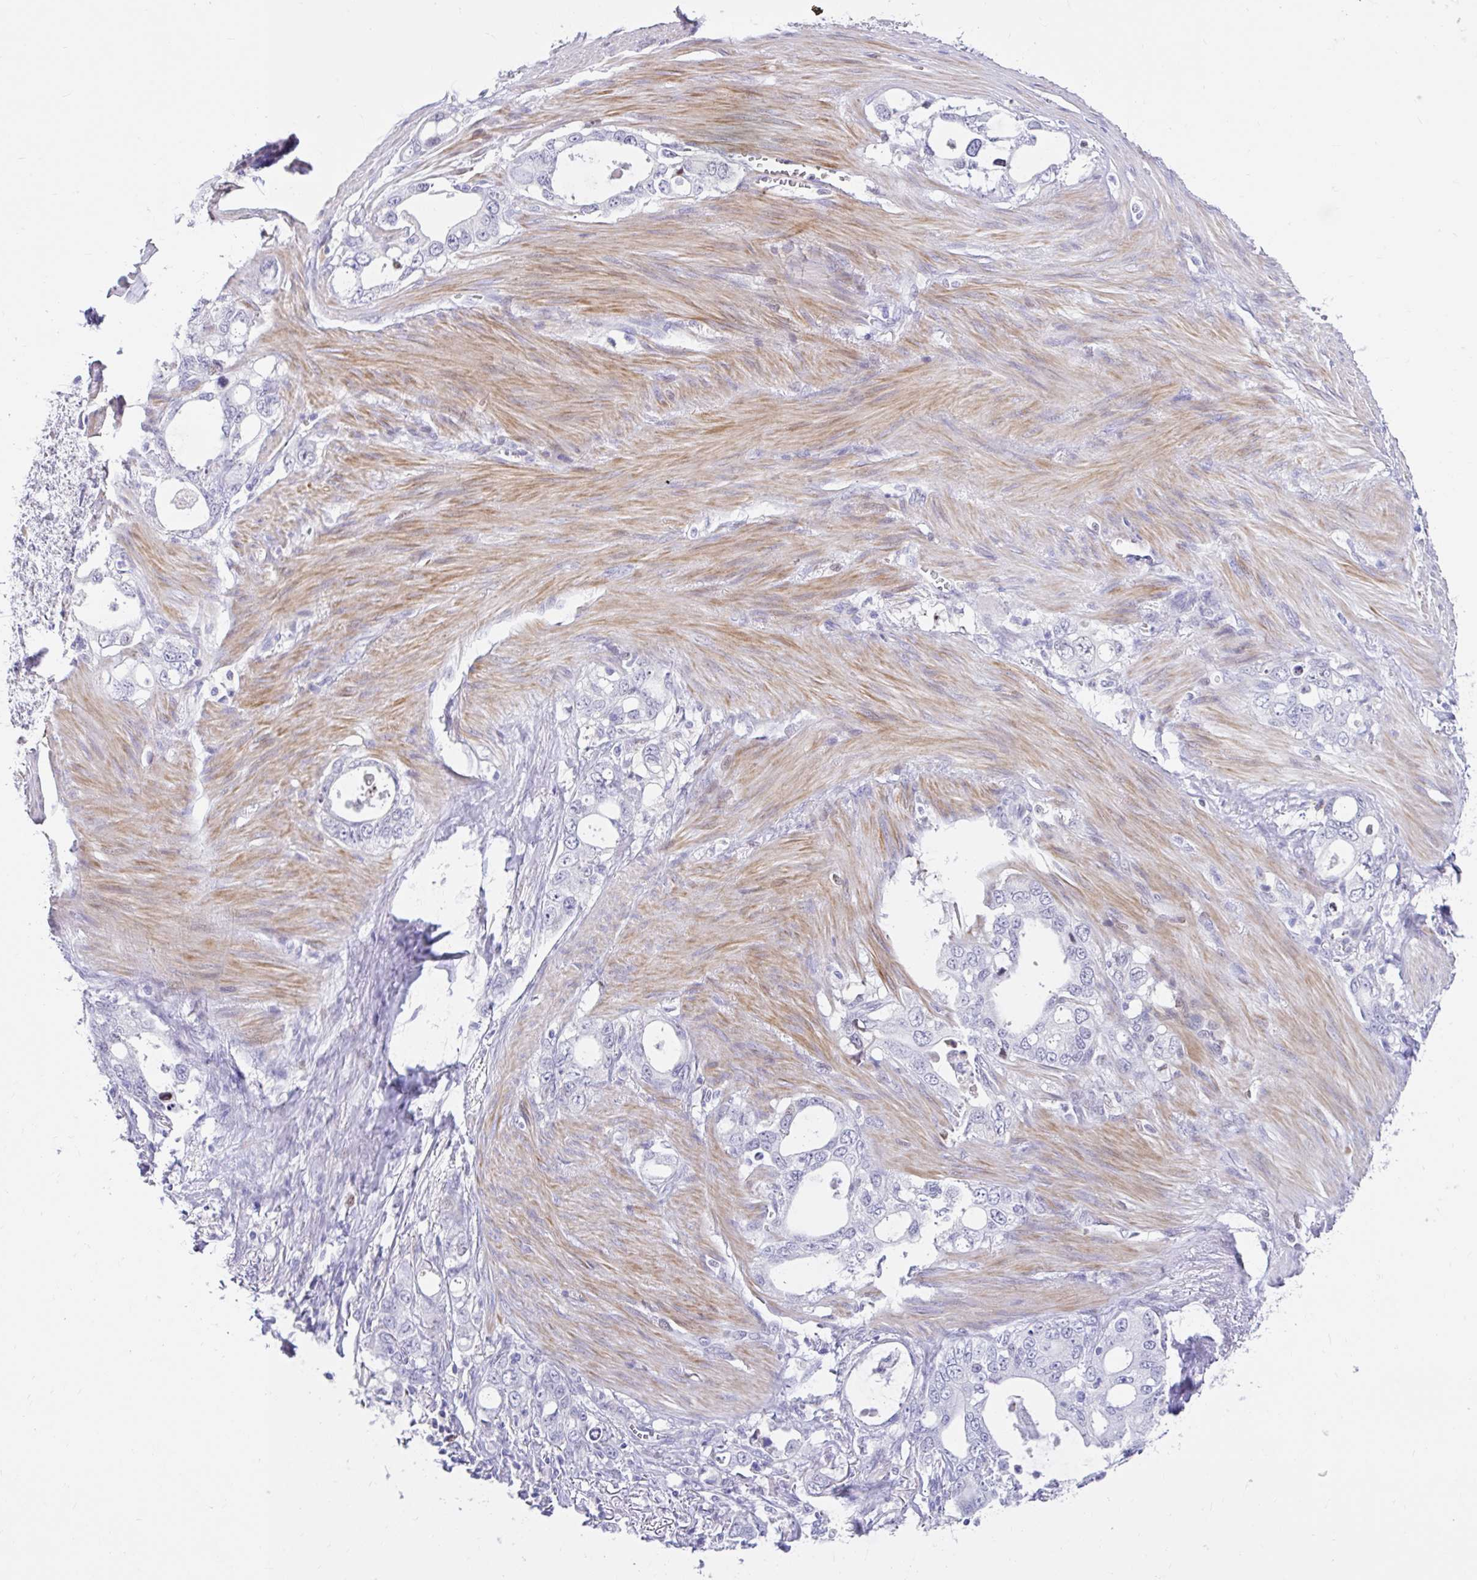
{"staining": {"intensity": "negative", "quantity": "none", "location": "none"}, "tissue": "stomach cancer", "cell_type": "Tumor cells", "image_type": "cancer", "snomed": [{"axis": "morphology", "description": "Adenocarcinoma, NOS"}, {"axis": "topography", "description": "Stomach, upper"}], "caption": "Adenocarcinoma (stomach) stained for a protein using immunohistochemistry (IHC) exhibits no staining tumor cells.", "gene": "NHLH2", "patient": {"sex": "male", "age": 74}}